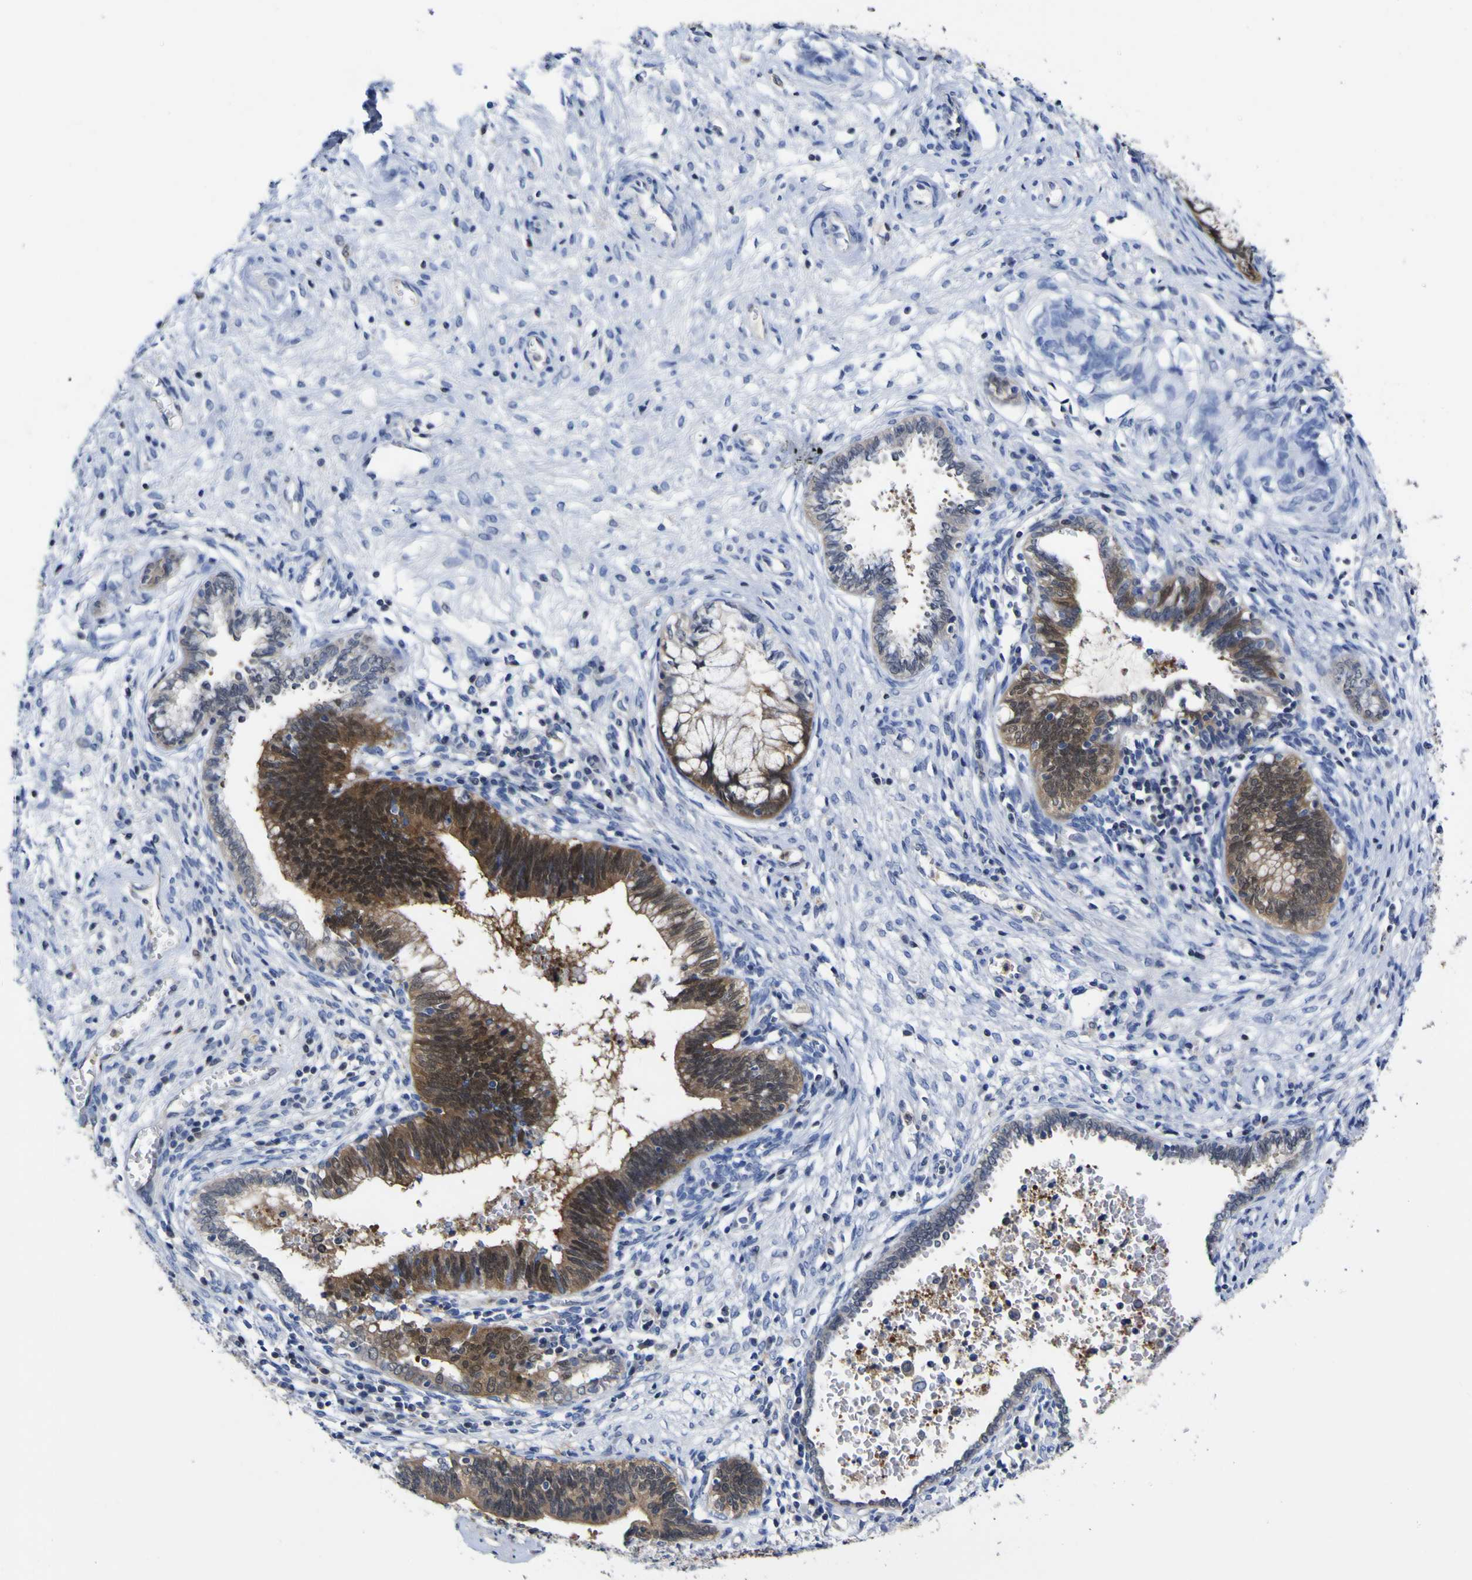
{"staining": {"intensity": "moderate", "quantity": ">75%", "location": "cytoplasmic/membranous"}, "tissue": "cervical cancer", "cell_type": "Tumor cells", "image_type": "cancer", "snomed": [{"axis": "morphology", "description": "Adenocarcinoma, NOS"}, {"axis": "topography", "description": "Cervix"}], "caption": "Tumor cells display medium levels of moderate cytoplasmic/membranous expression in about >75% of cells in cervical cancer (adenocarcinoma).", "gene": "CASP6", "patient": {"sex": "female", "age": 44}}